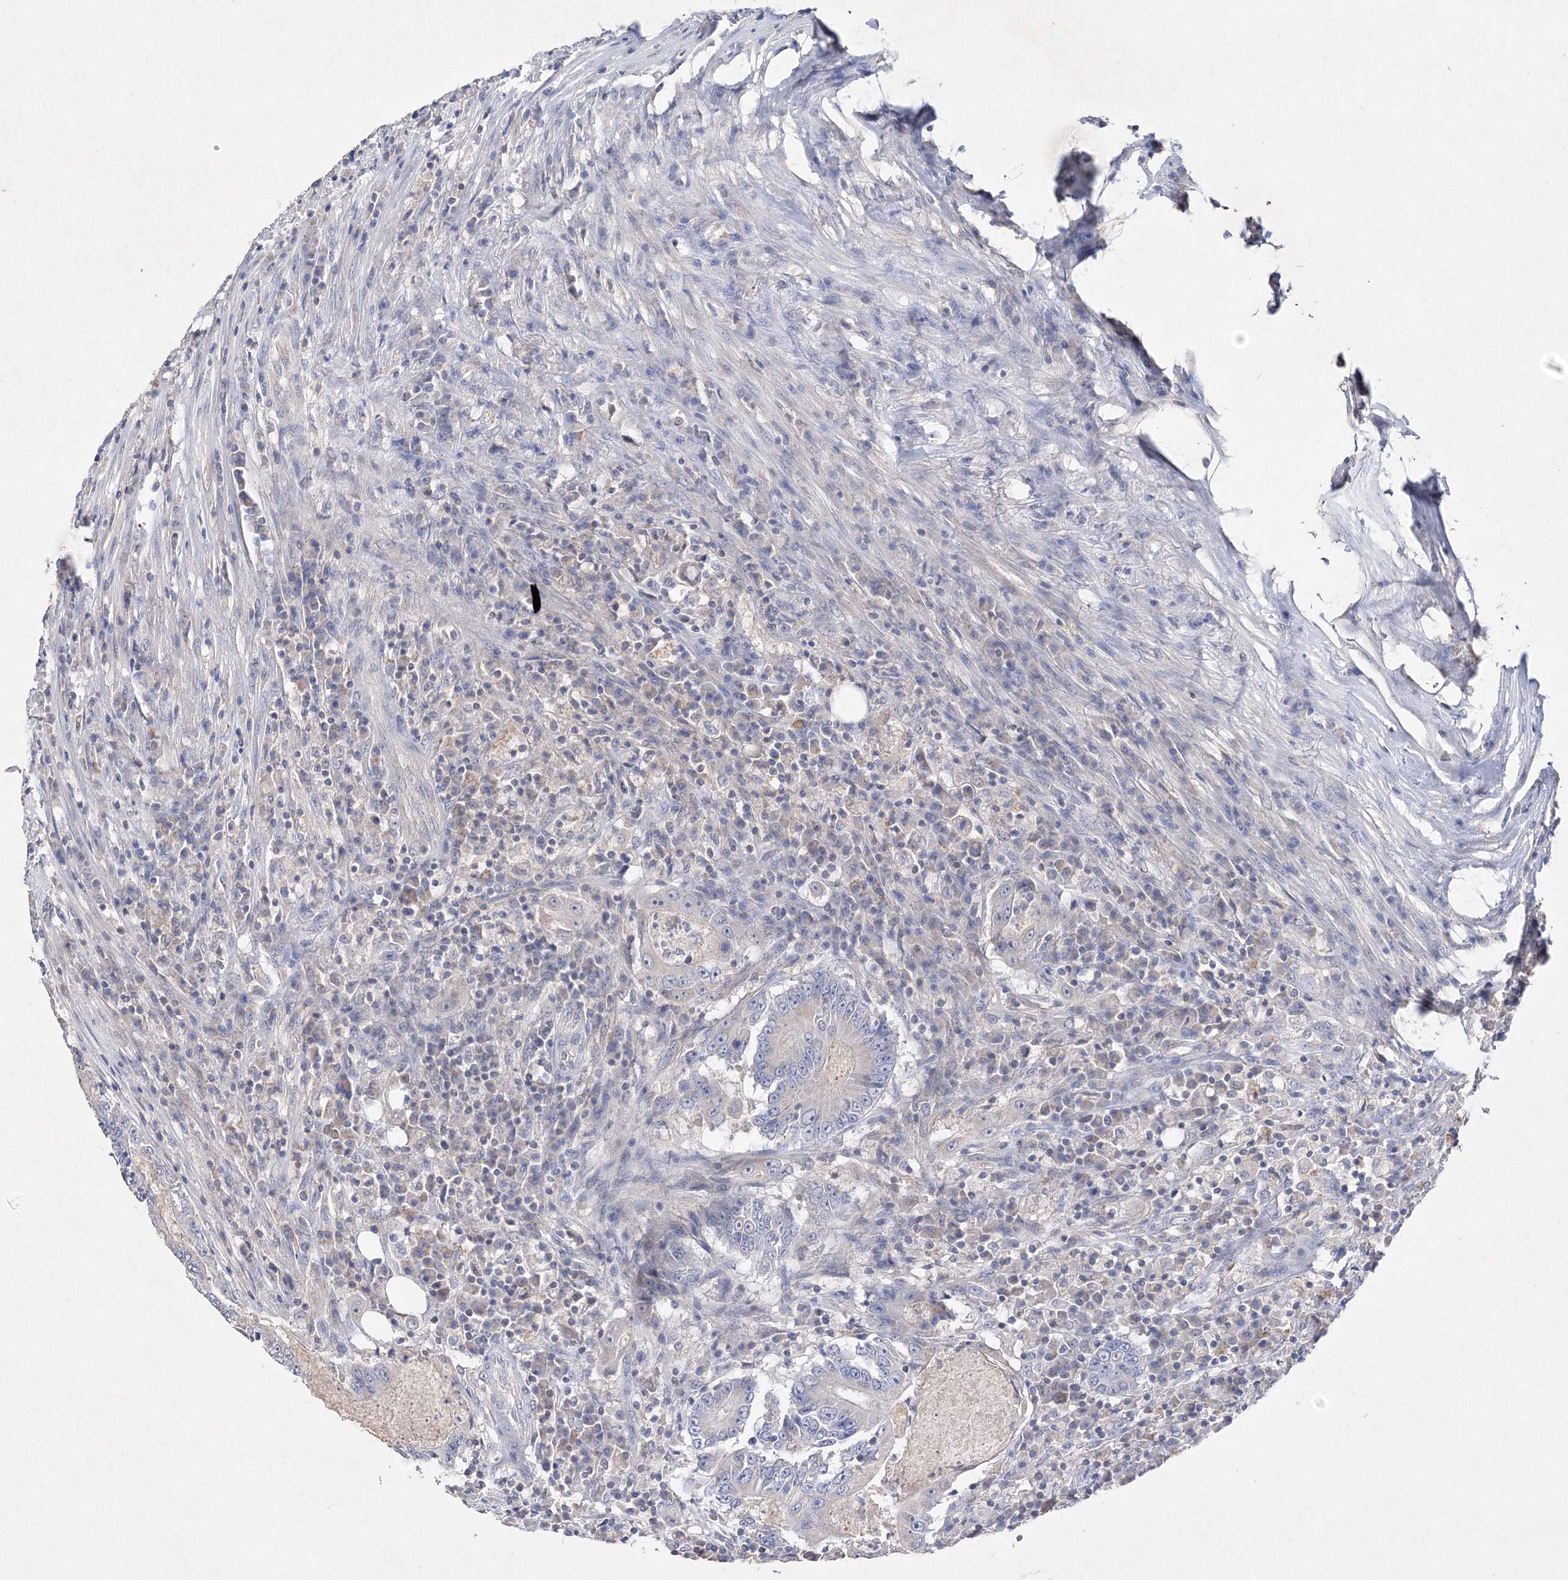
{"staining": {"intensity": "negative", "quantity": "none", "location": "none"}, "tissue": "colorectal cancer", "cell_type": "Tumor cells", "image_type": "cancer", "snomed": [{"axis": "morphology", "description": "Adenocarcinoma, NOS"}, {"axis": "topography", "description": "Colon"}], "caption": "Image shows no significant protein staining in tumor cells of adenocarcinoma (colorectal).", "gene": "GLS", "patient": {"sex": "male", "age": 83}}